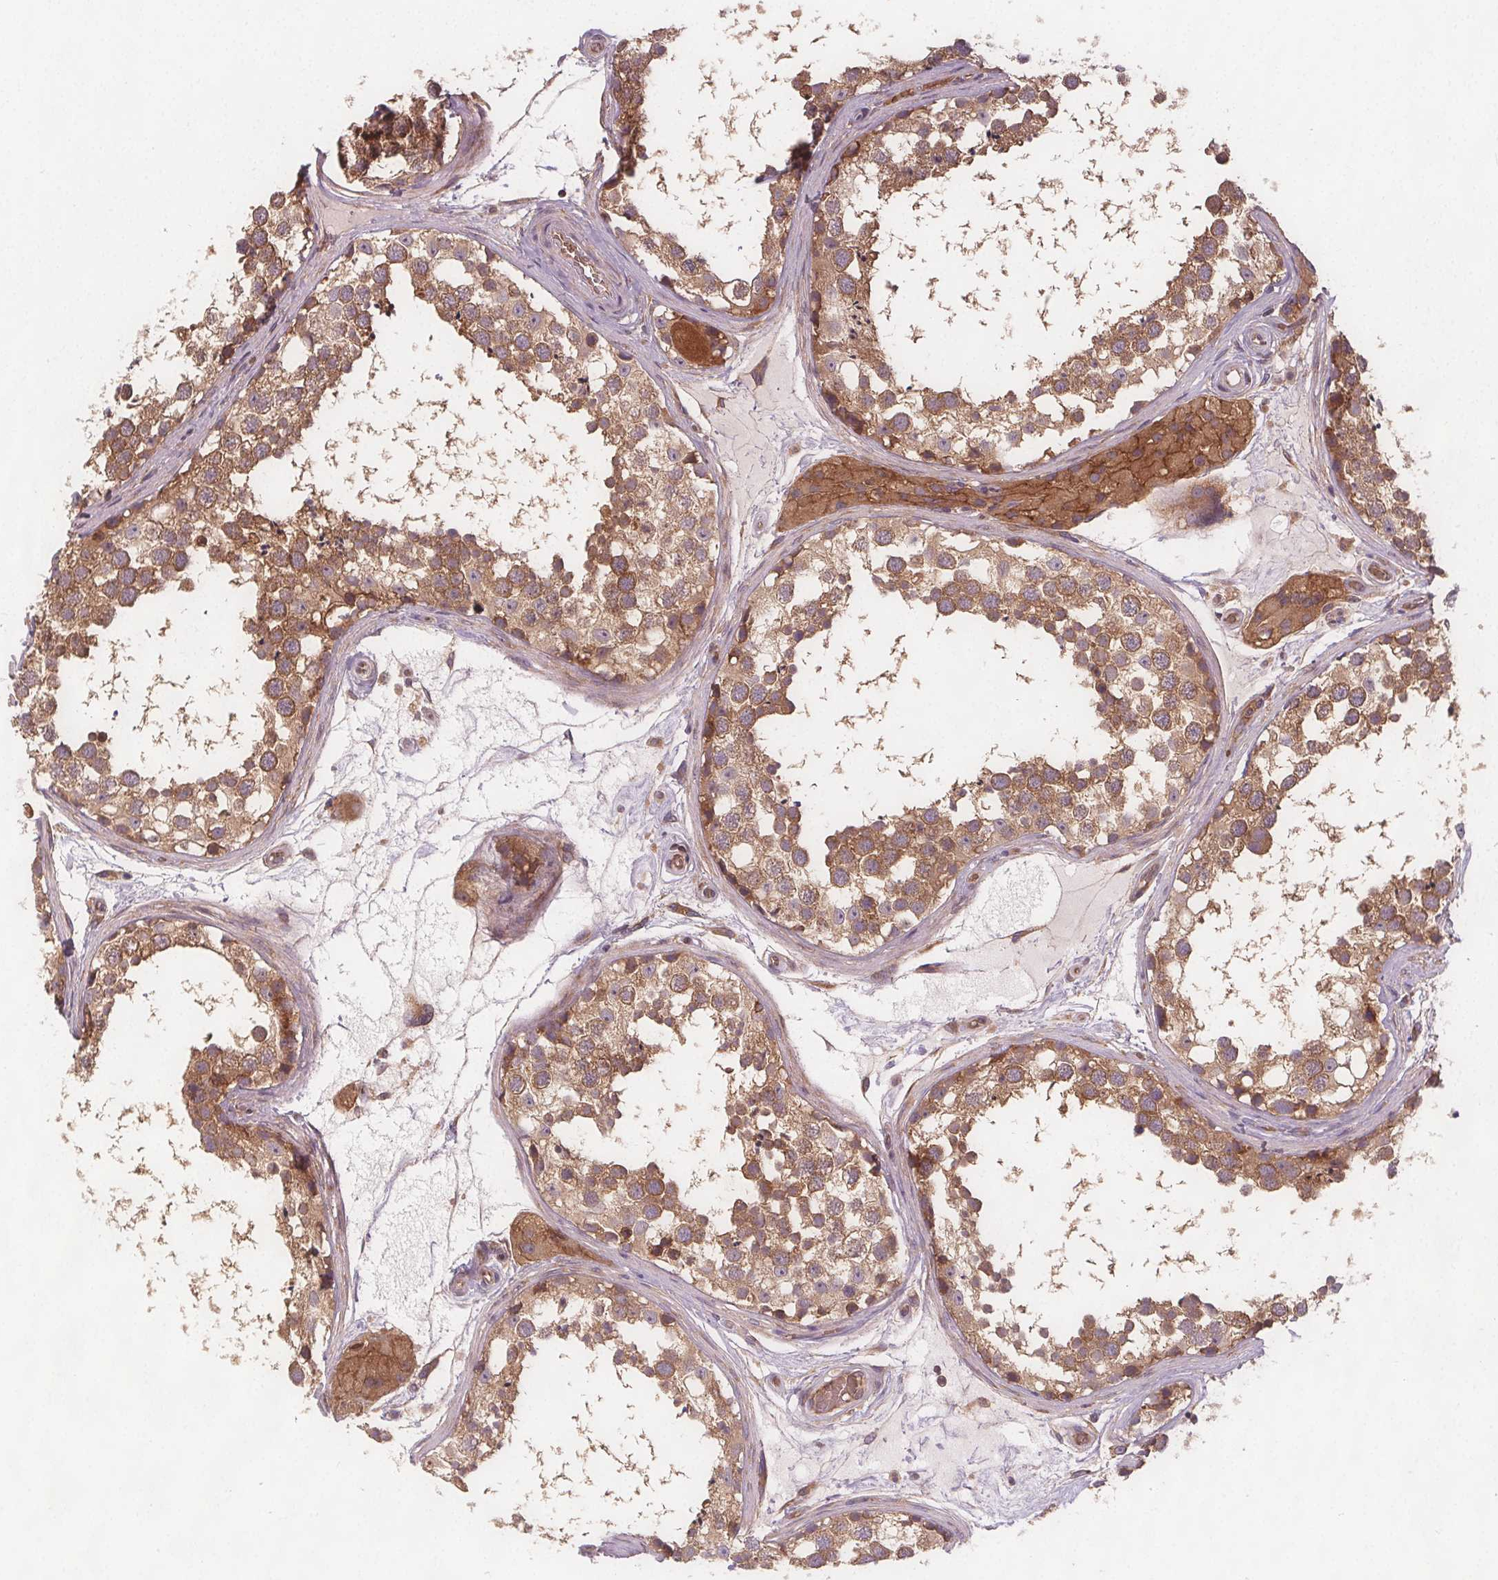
{"staining": {"intensity": "moderate", "quantity": ">75%", "location": "cytoplasmic/membranous"}, "tissue": "testis", "cell_type": "Cells in seminiferous ducts", "image_type": "normal", "snomed": [{"axis": "morphology", "description": "Normal tissue, NOS"}, {"axis": "morphology", "description": "Seminoma, NOS"}, {"axis": "topography", "description": "Testis"}], "caption": "High-power microscopy captured an IHC image of unremarkable testis, revealing moderate cytoplasmic/membranous expression in about >75% of cells in seminiferous ducts. The protein is stained brown, and the nuclei are stained in blue (DAB (3,3'-diaminobenzidine) IHC with brightfield microscopy, high magnification).", "gene": "EIF3D", "patient": {"sex": "male", "age": 65}}